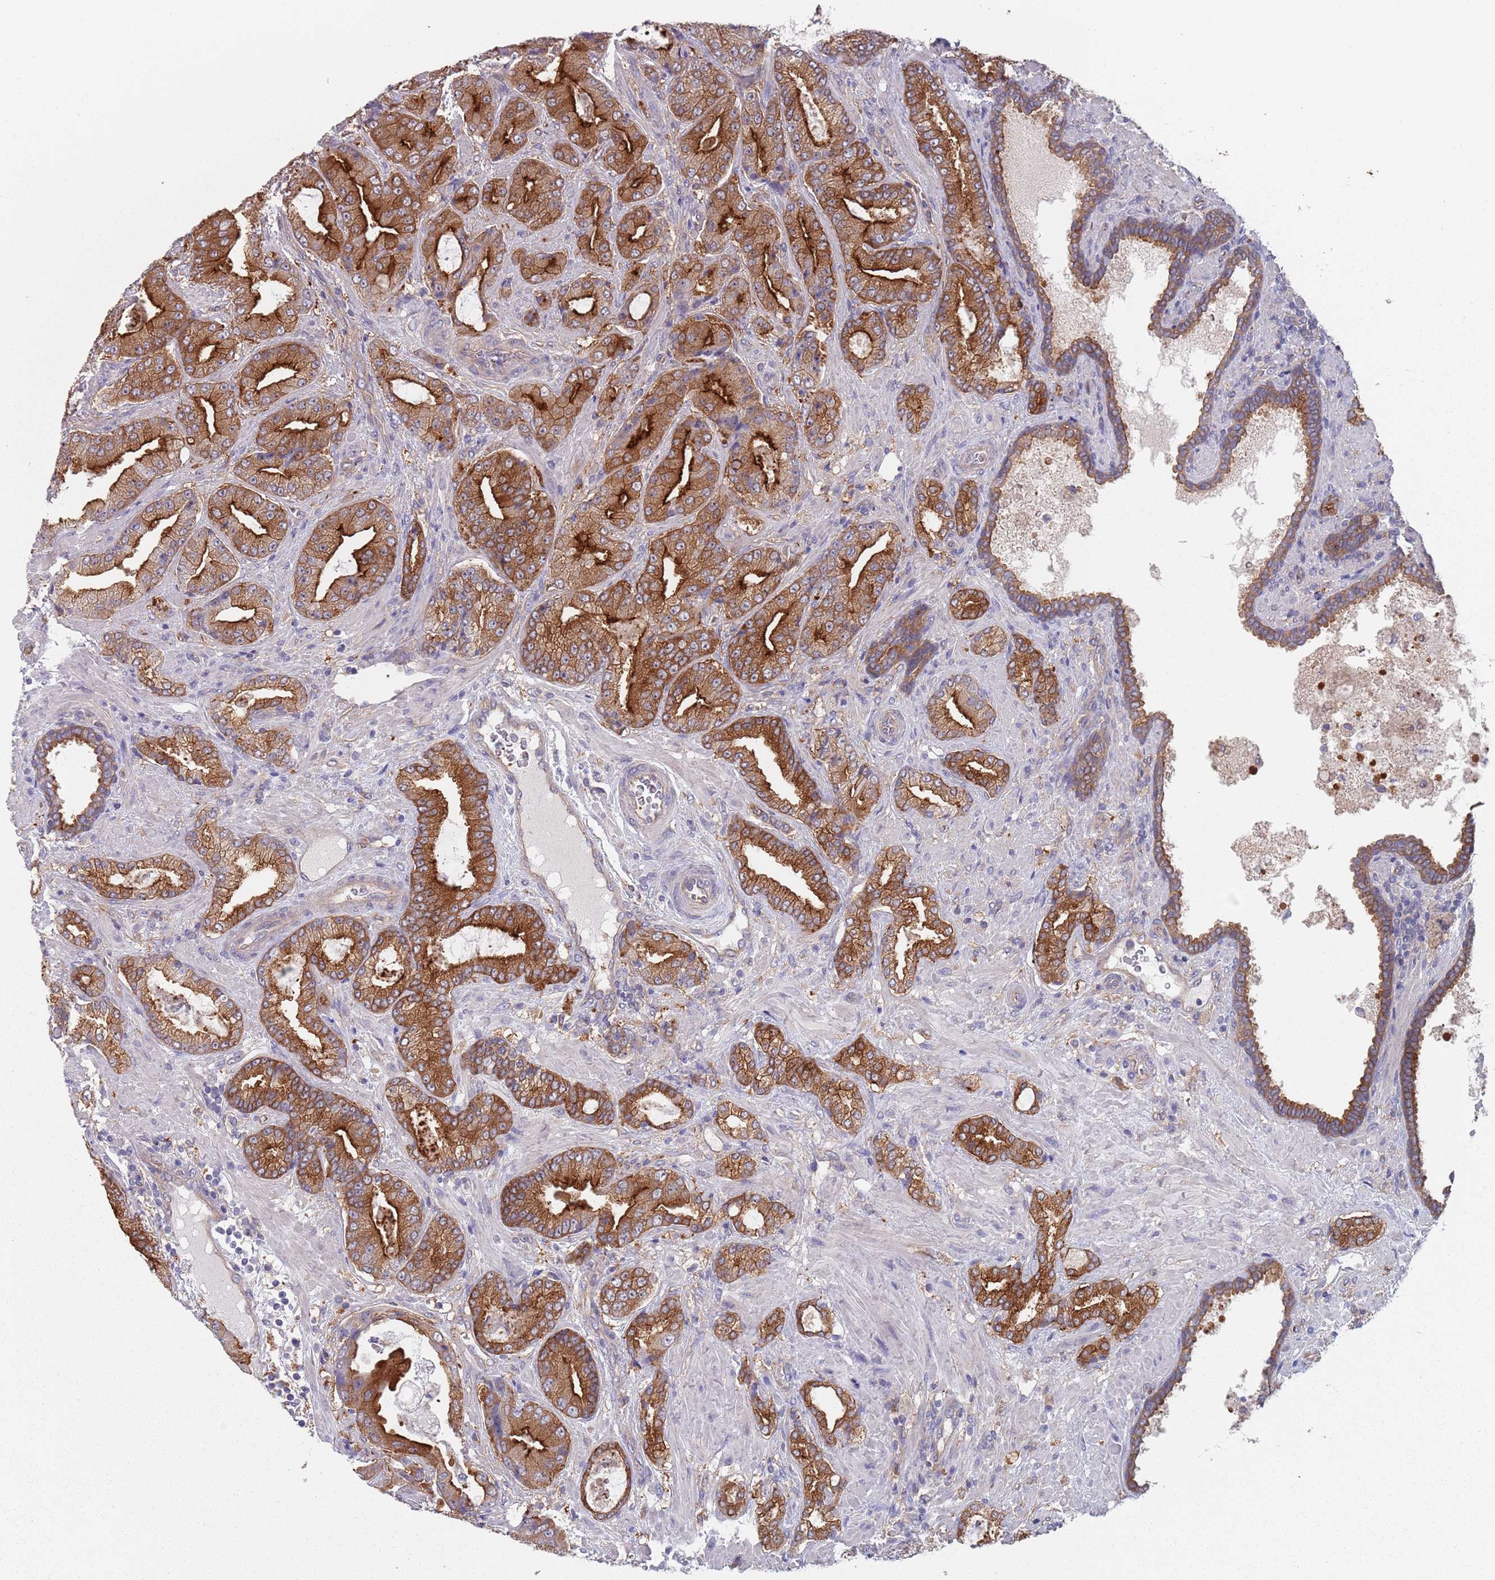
{"staining": {"intensity": "strong", "quantity": ">75%", "location": "cytoplasmic/membranous"}, "tissue": "prostate cancer", "cell_type": "Tumor cells", "image_type": "cancer", "snomed": [{"axis": "morphology", "description": "Adenocarcinoma, High grade"}, {"axis": "topography", "description": "Prostate"}], "caption": "Immunohistochemical staining of human prostate high-grade adenocarcinoma reveals high levels of strong cytoplasmic/membranous protein staining in approximately >75% of tumor cells.", "gene": "APPL2", "patient": {"sex": "male", "age": 68}}